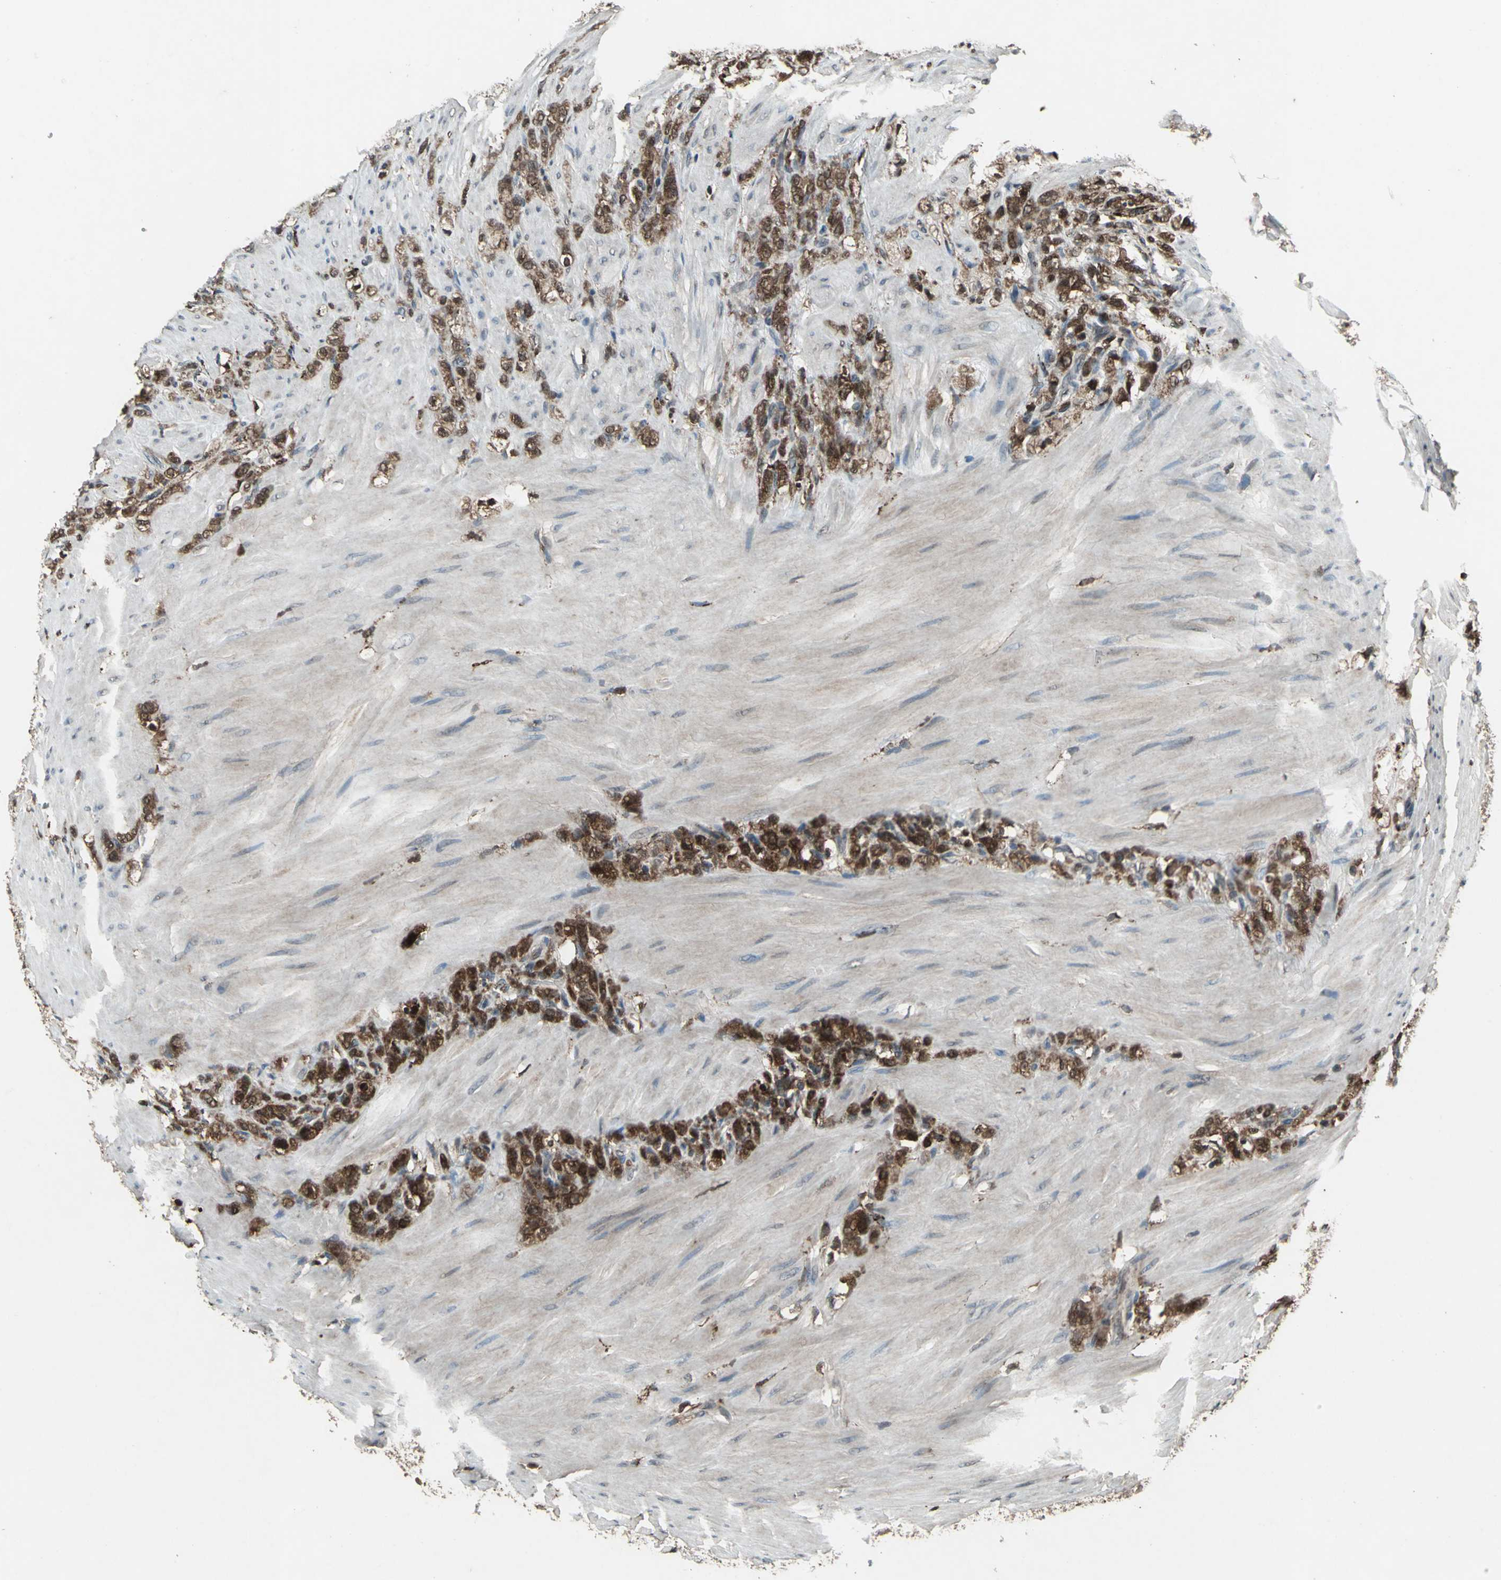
{"staining": {"intensity": "strong", "quantity": ">75%", "location": "nuclear"}, "tissue": "stomach cancer", "cell_type": "Tumor cells", "image_type": "cancer", "snomed": [{"axis": "morphology", "description": "Adenocarcinoma, NOS"}, {"axis": "topography", "description": "Stomach"}], "caption": "A brown stain shows strong nuclear positivity of a protein in stomach cancer tumor cells.", "gene": "PYCARD", "patient": {"sex": "male", "age": 82}}